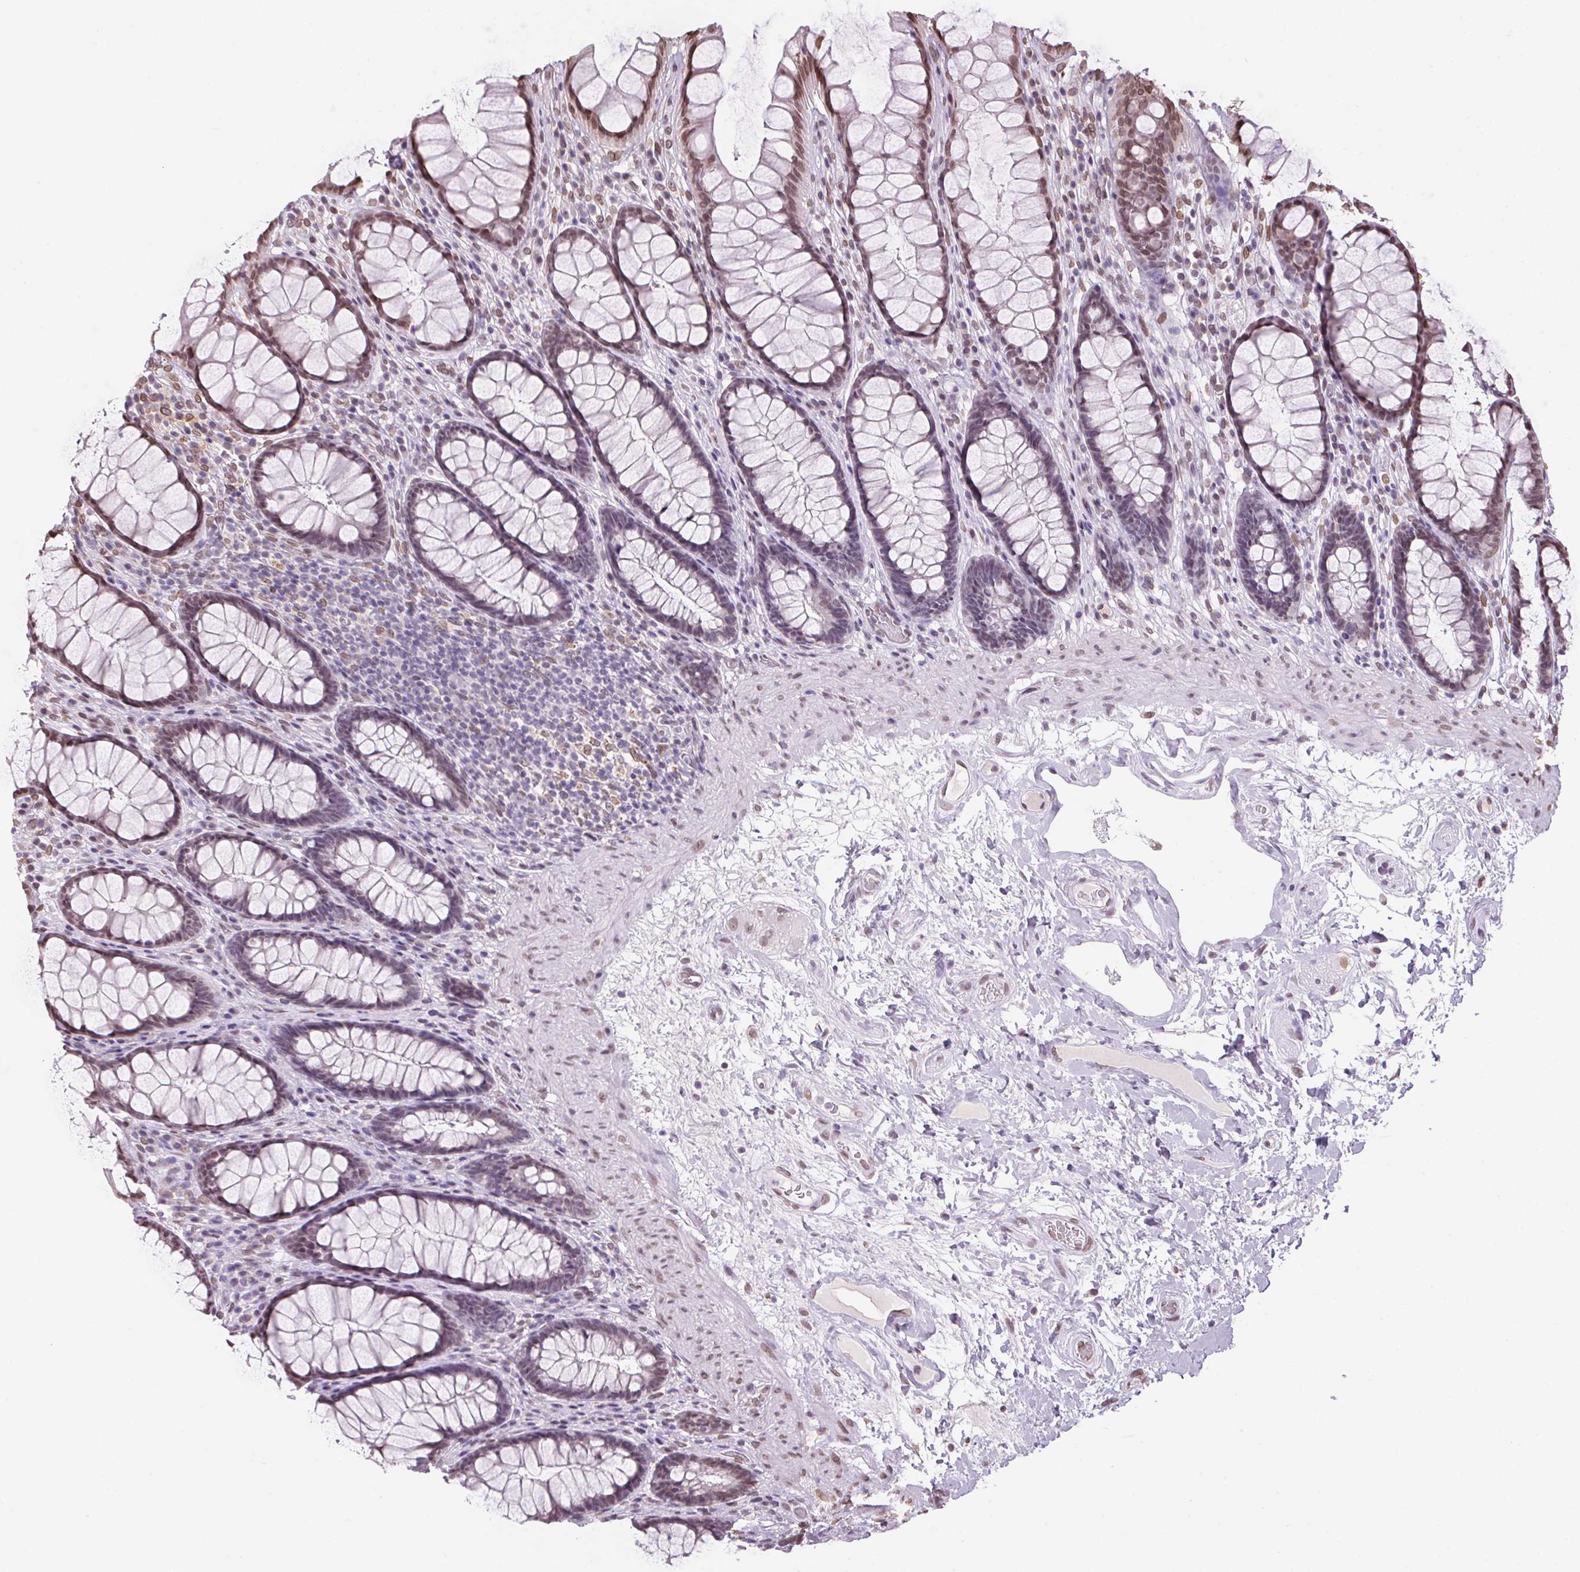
{"staining": {"intensity": "weak", "quantity": "25%-75%", "location": "nuclear"}, "tissue": "rectum", "cell_type": "Glandular cells", "image_type": "normal", "snomed": [{"axis": "morphology", "description": "Normal tissue, NOS"}, {"axis": "topography", "description": "Rectum"}], "caption": "Immunohistochemical staining of unremarkable rectum reveals weak nuclear protein staining in approximately 25%-75% of glandular cells. The protein of interest is shown in brown color, while the nuclei are stained blue.", "gene": "TMEM175", "patient": {"sex": "male", "age": 72}}